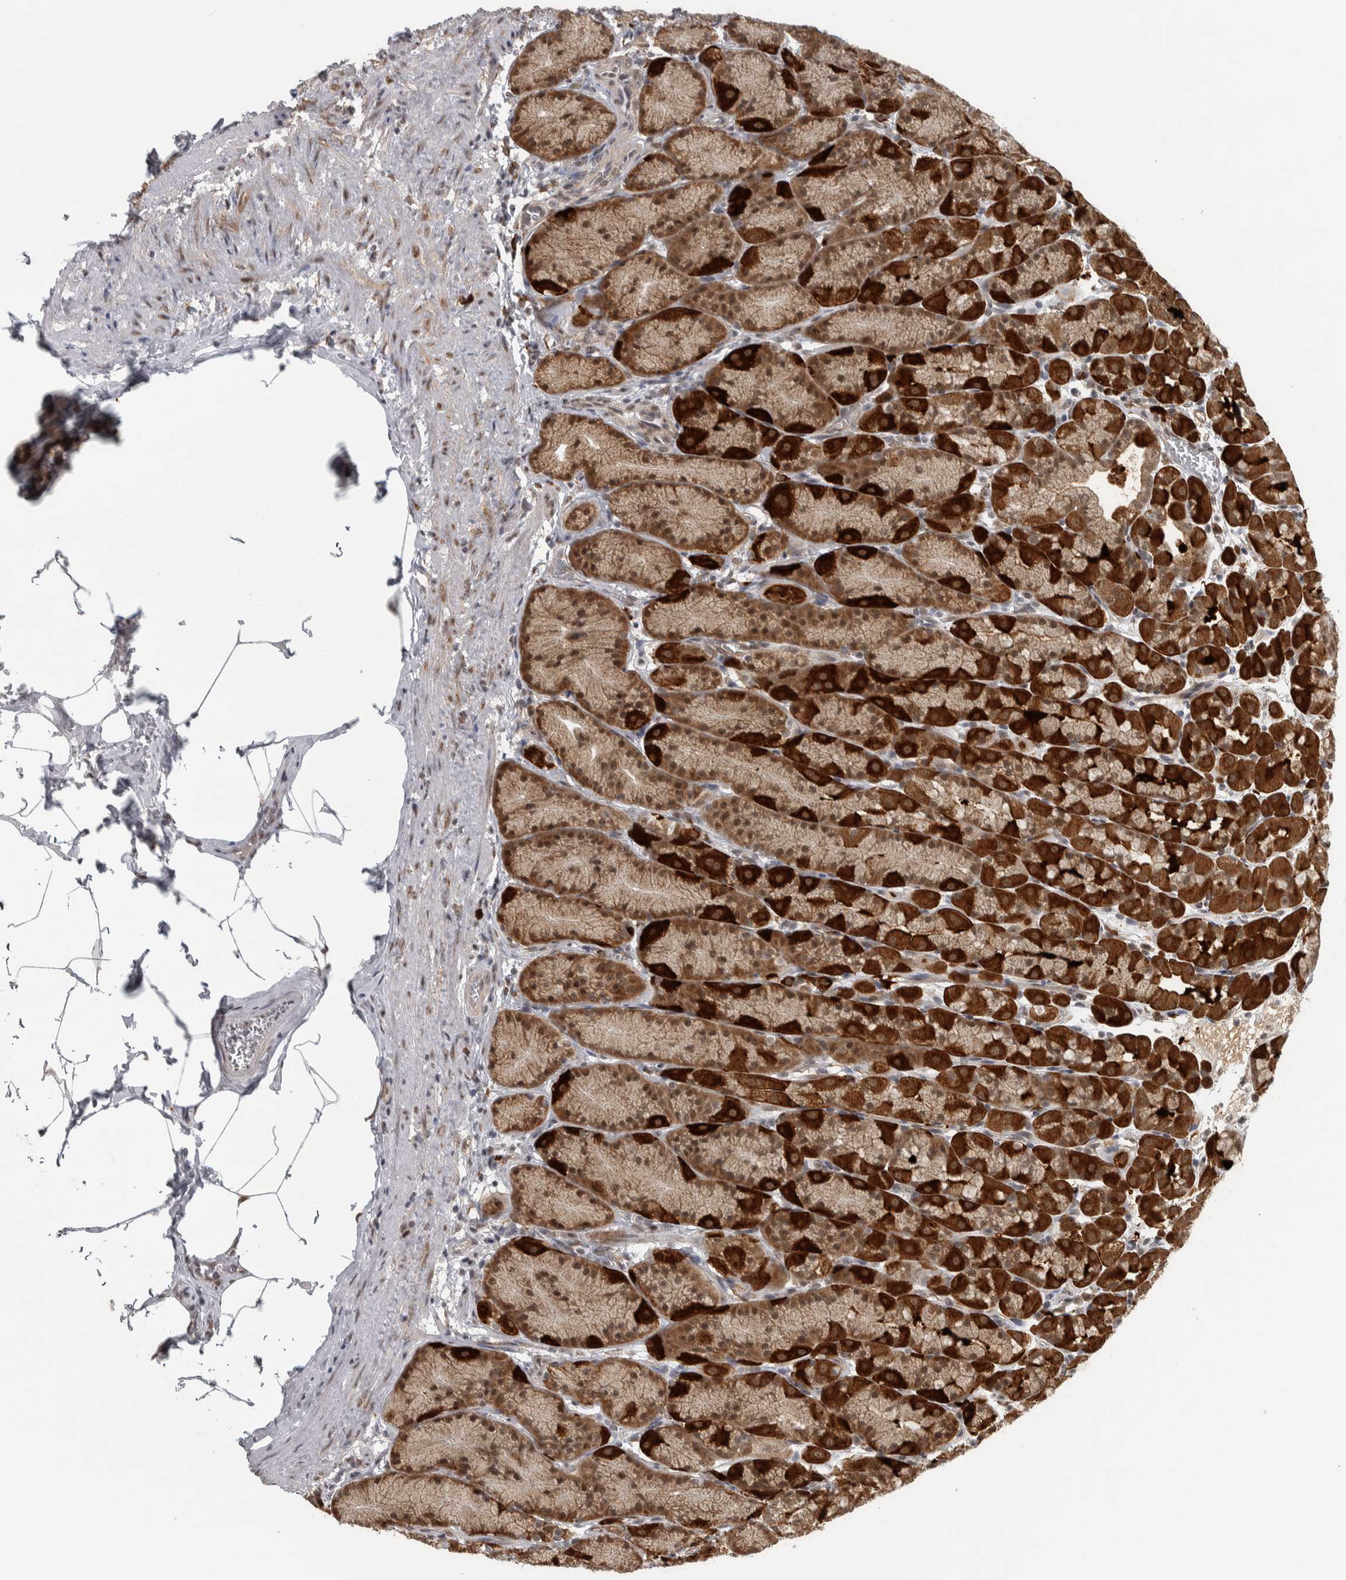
{"staining": {"intensity": "strong", "quantity": "25%-75%", "location": "cytoplasmic/membranous,nuclear"}, "tissue": "stomach", "cell_type": "Glandular cells", "image_type": "normal", "snomed": [{"axis": "morphology", "description": "Normal tissue, NOS"}, {"axis": "topography", "description": "Stomach"}], "caption": "Stomach stained for a protein (brown) displays strong cytoplasmic/membranous,nuclear positive staining in approximately 25%-75% of glandular cells.", "gene": "DDX42", "patient": {"sex": "male", "age": 42}}